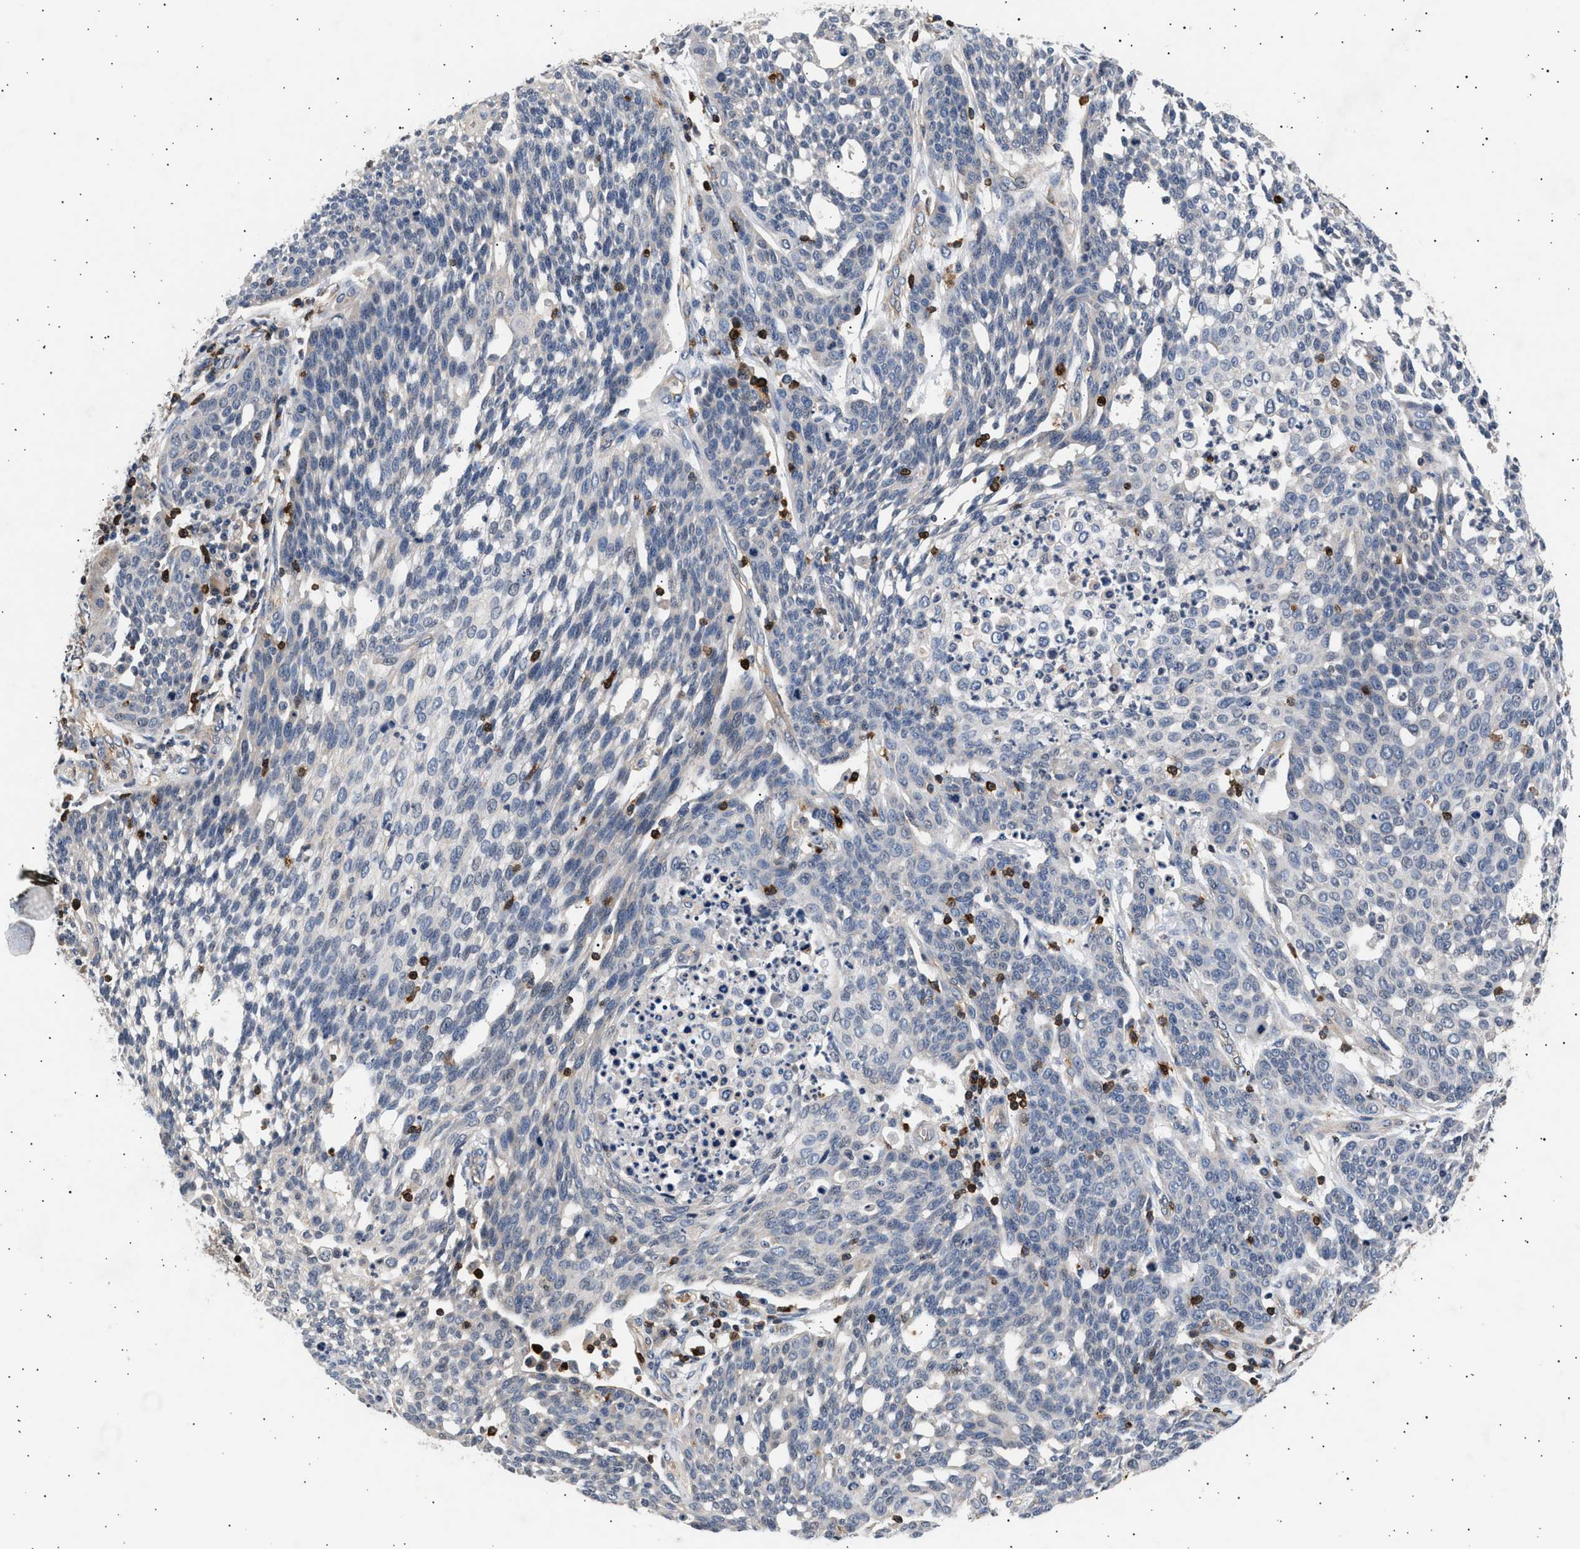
{"staining": {"intensity": "negative", "quantity": "none", "location": "none"}, "tissue": "cervical cancer", "cell_type": "Tumor cells", "image_type": "cancer", "snomed": [{"axis": "morphology", "description": "Squamous cell carcinoma, NOS"}, {"axis": "topography", "description": "Cervix"}], "caption": "Micrograph shows no protein staining in tumor cells of squamous cell carcinoma (cervical) tissue.", "gene": "GRAP2", "patient": {"sex": "female", "age": 34}}